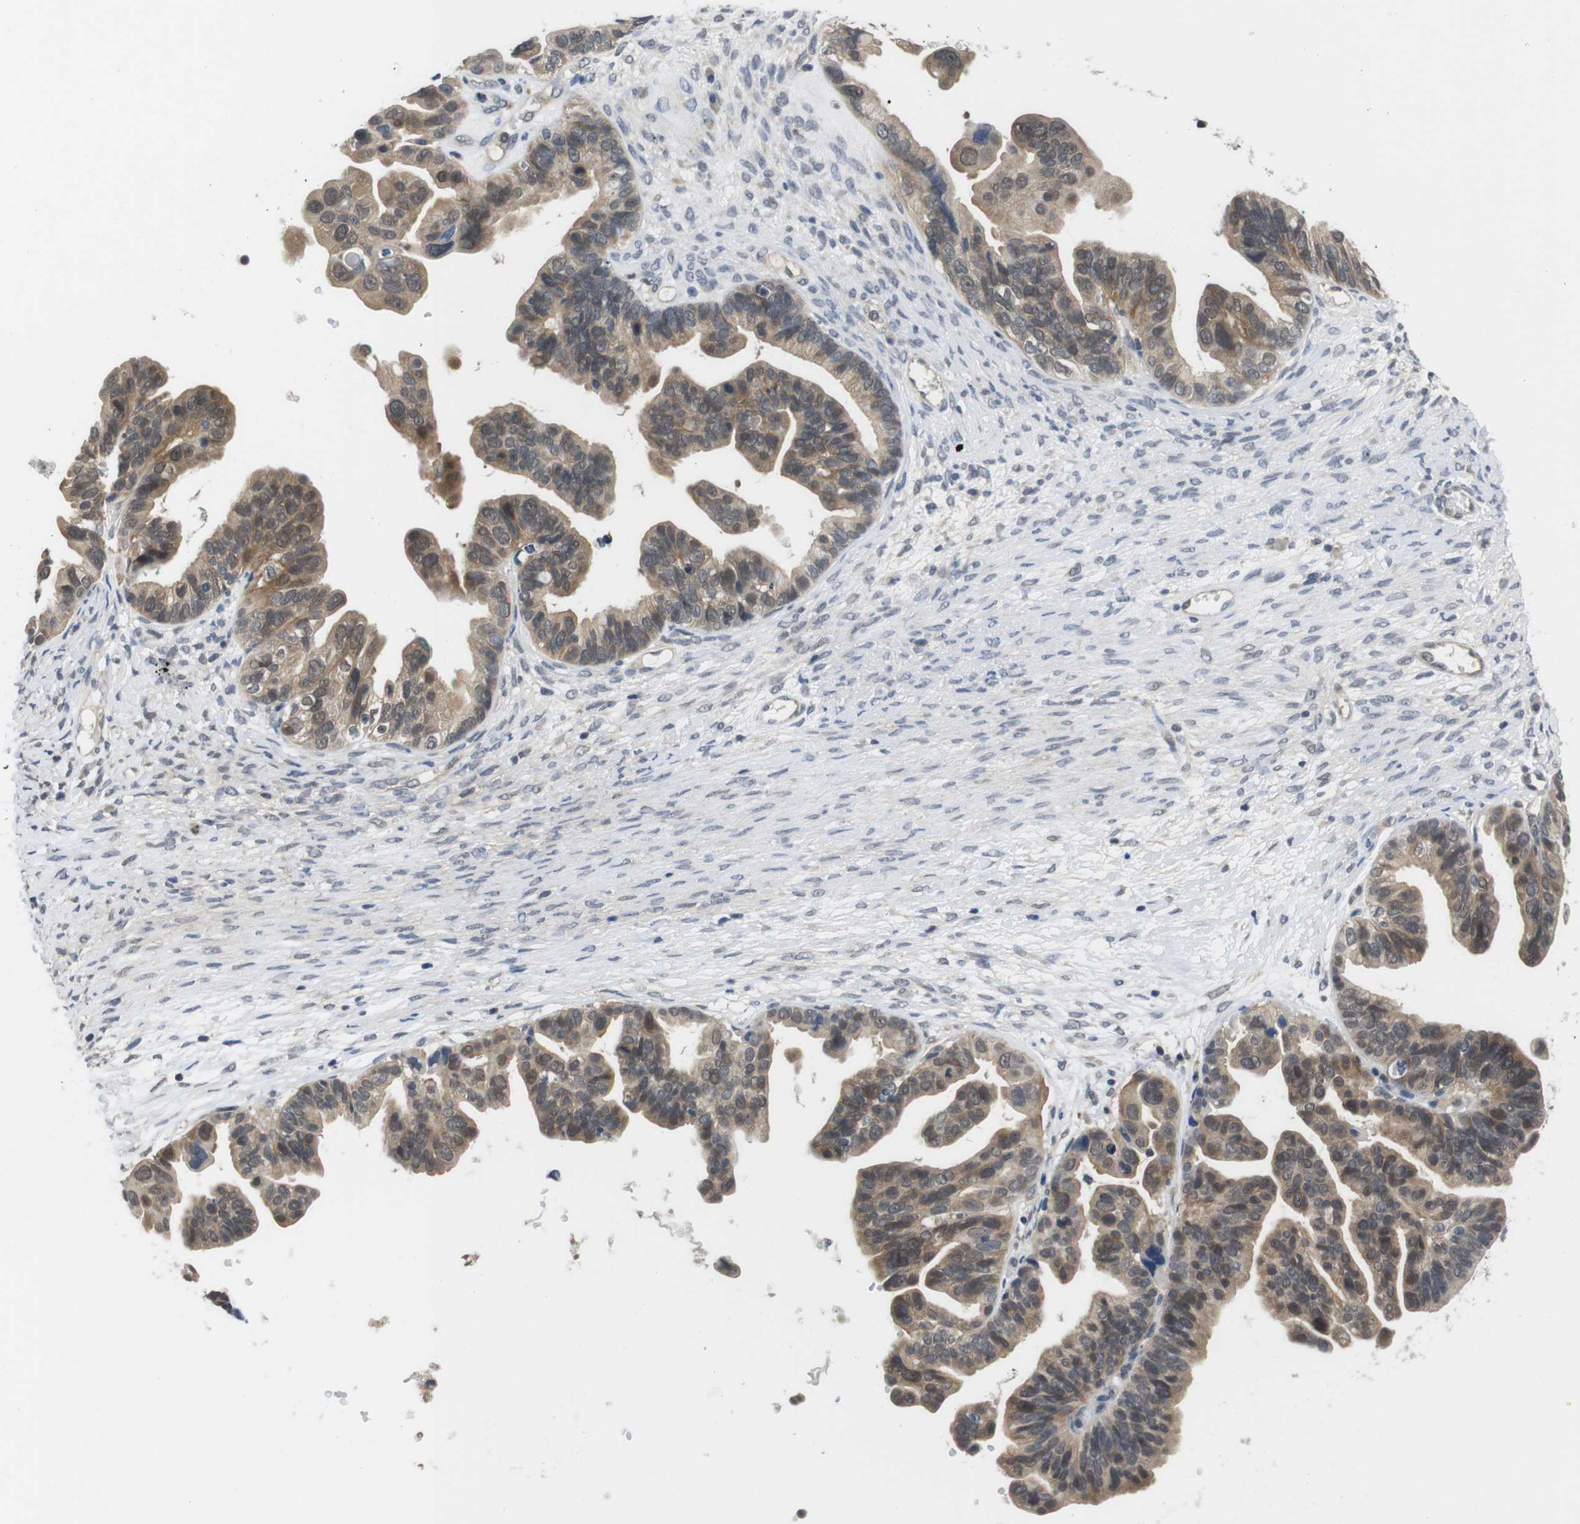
{"staining": {"intensity": "moderate", "quantity": ">75%", "location": "cytoplasmic/membranous,nuclear"}, "tissue": "ovarian cancer", "cell_type": "Tumor cells", "image_type": "cancer", "snomed": [{"axis": "morphology", "description": "Cystadenocarcinoma, serous, NOS"}, {"axis": "topography", "description": "Ovary"}], "caption": "This histopathology image demonstrates ovarian cancer stained with IHC to label a protein in brown. The cytoplasmic/membranous and nuclear of tumor cells show moderate positivity for the protein. Nuclei are counter-stained blue.", "gene": "FADD", "patient": {"sex": "female", "age": 56}}